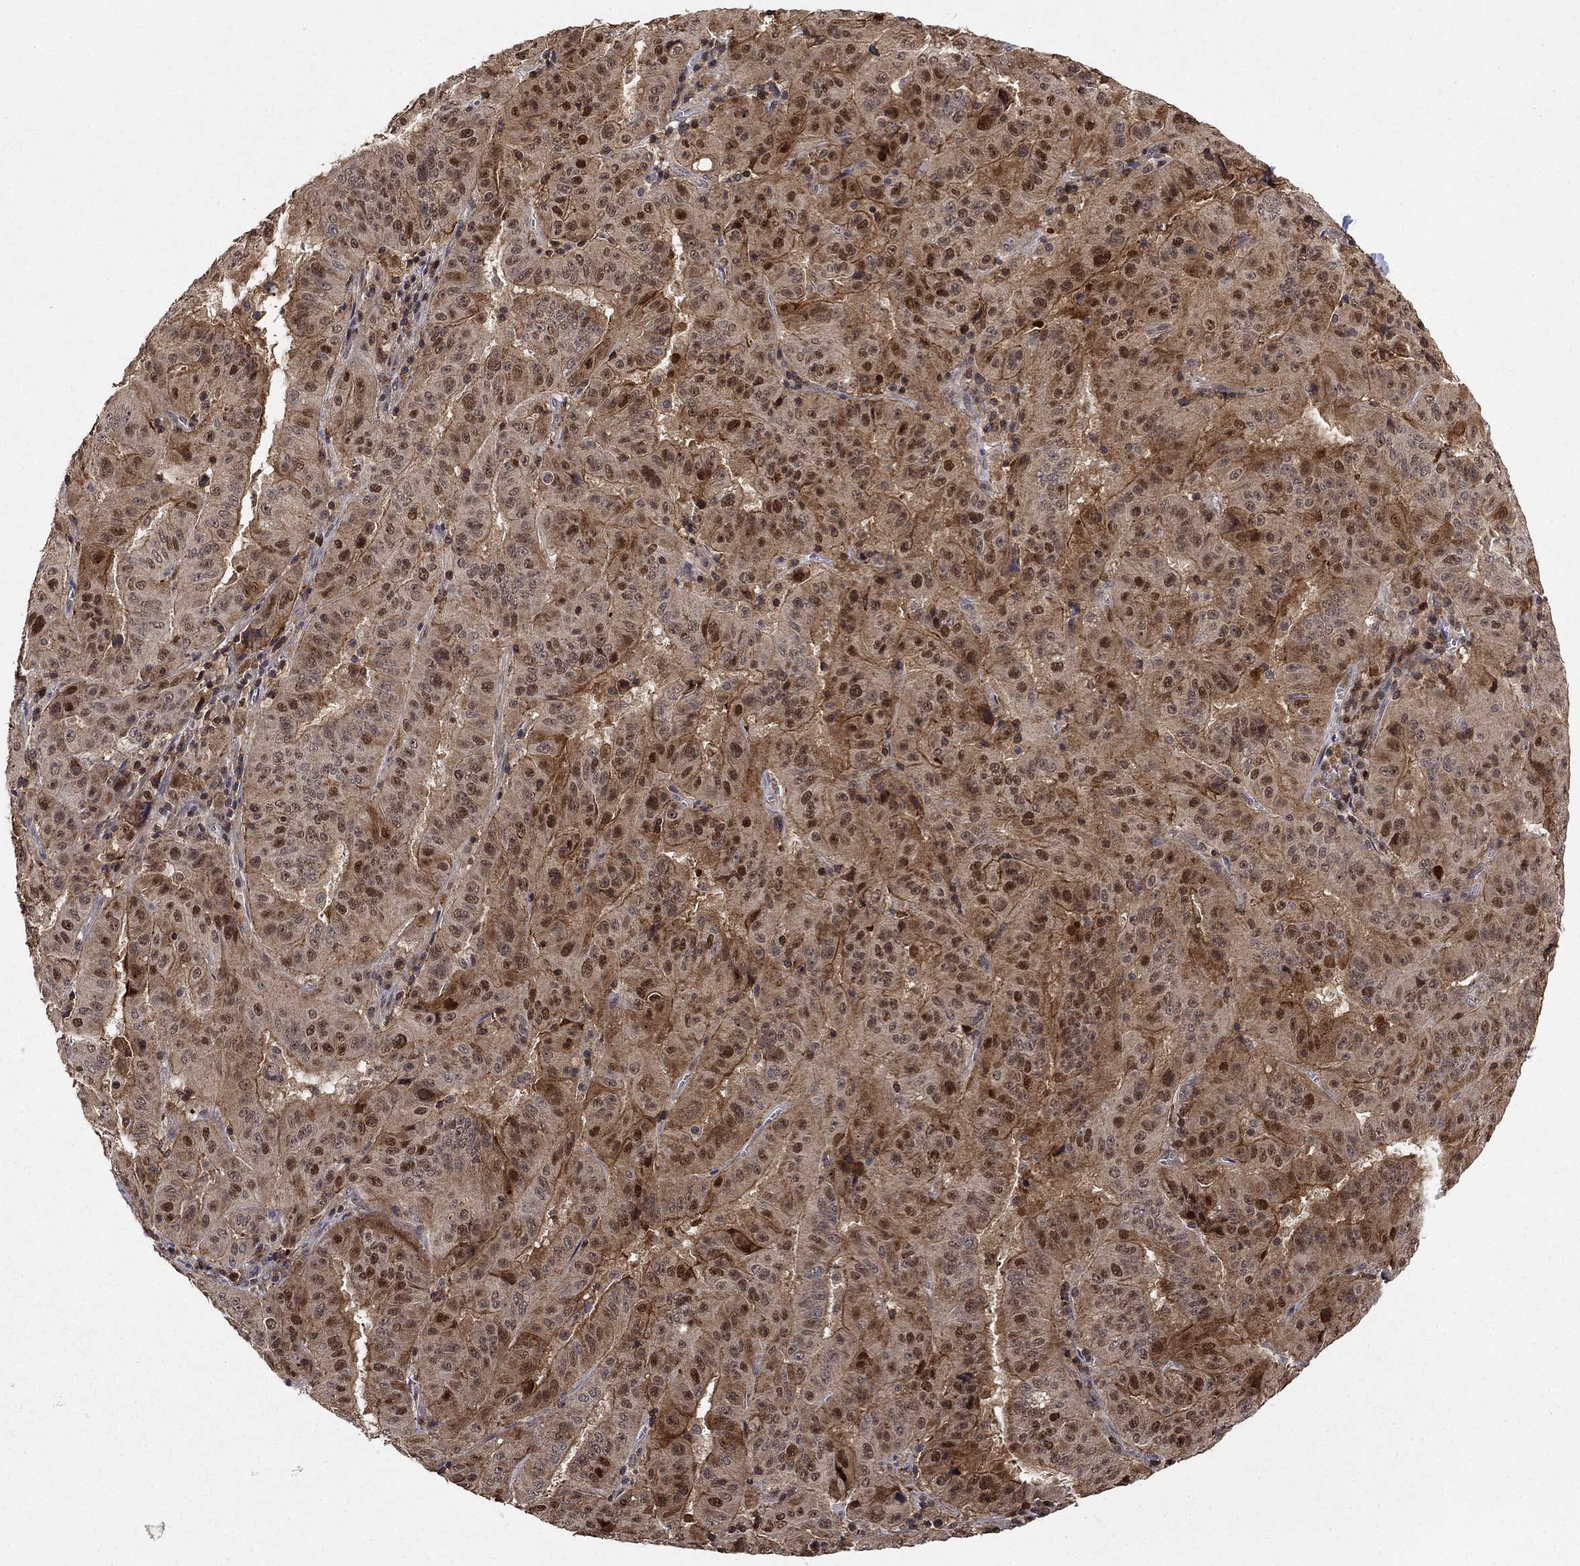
{"staining": {"intensity": "moderate", "quantity": "25%-75%", "location": "cytoplasmic/membranous,nuclear"}, "tissue": "pancreatic cancer", "cell_type": "Tumor cells", "image_type": "cancer", "snomed": [{"axis": "morphology", "description": "Adenocarcinoma, NOS"}, {"axis": "topography", "description": "Pancreas"}], "caption": "Tumor cells reveal medium levels of moderate cytoplasmic/membranous and nuclear expression in approximately 25%-75% of cells in human pancreatic adenocarcinoma.", "gene": "CCDC66", "patient": {"sex": "male", "age": 63}}